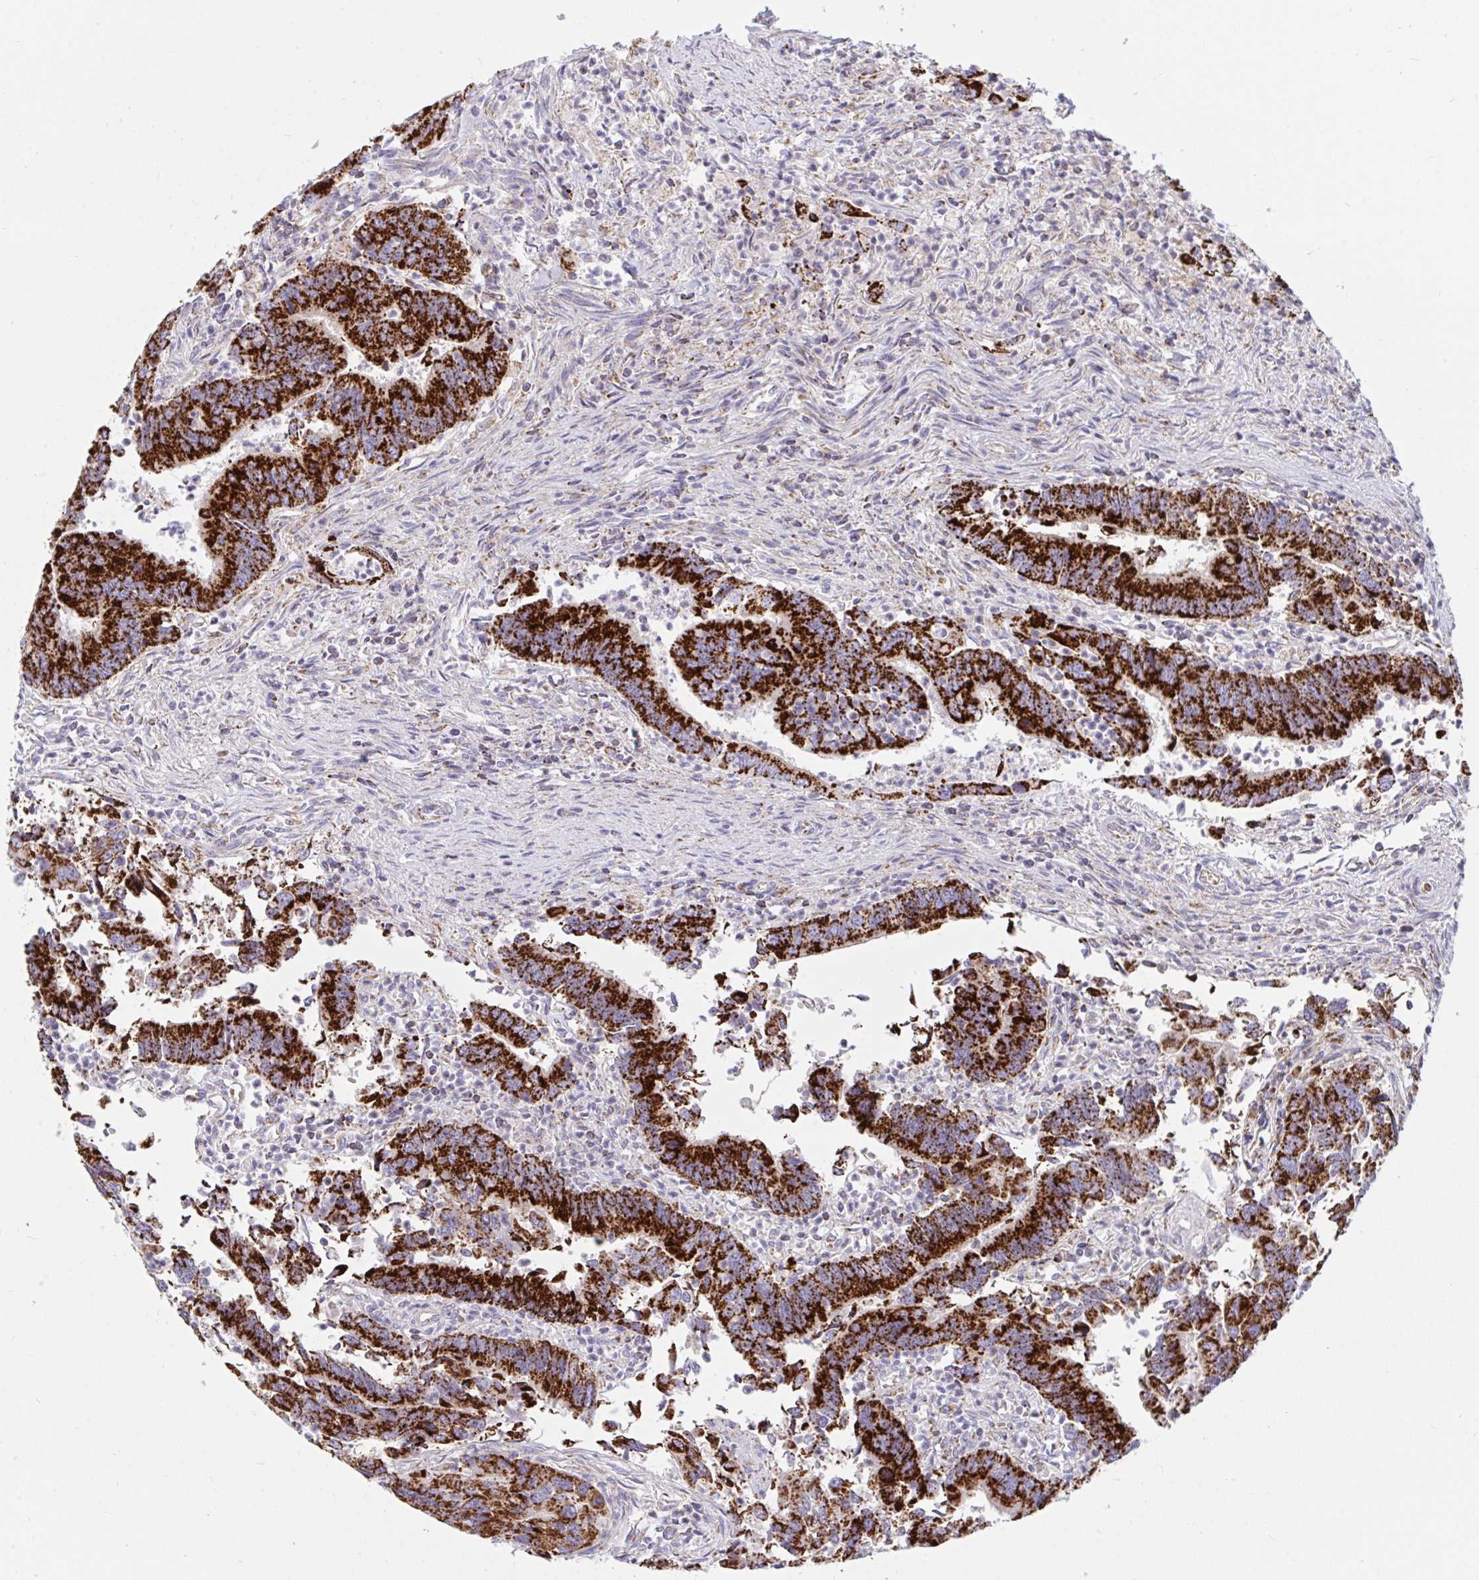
{"staining": {"intensity": "strong", "quantity": ">75%", "location": "cytoplasmic/membranous"}, "tissue": "colorectal cancer", "cell_type": "Tumor cells", "image_type": "cancer", "snomed": [{"axis": "morphology", "description": "Adenocarcinoma, NOS"}, {"axis": "topography", "description": "Colon"}], "caption": "Colorectal cancer stained with immunohistochemistry (IHC) exhibits strong cytoplasmic/membranous staining in approximately >75% of tumor cells.", "gene": "HSPE1", "patient": {"sex": "female", "age": 67}}